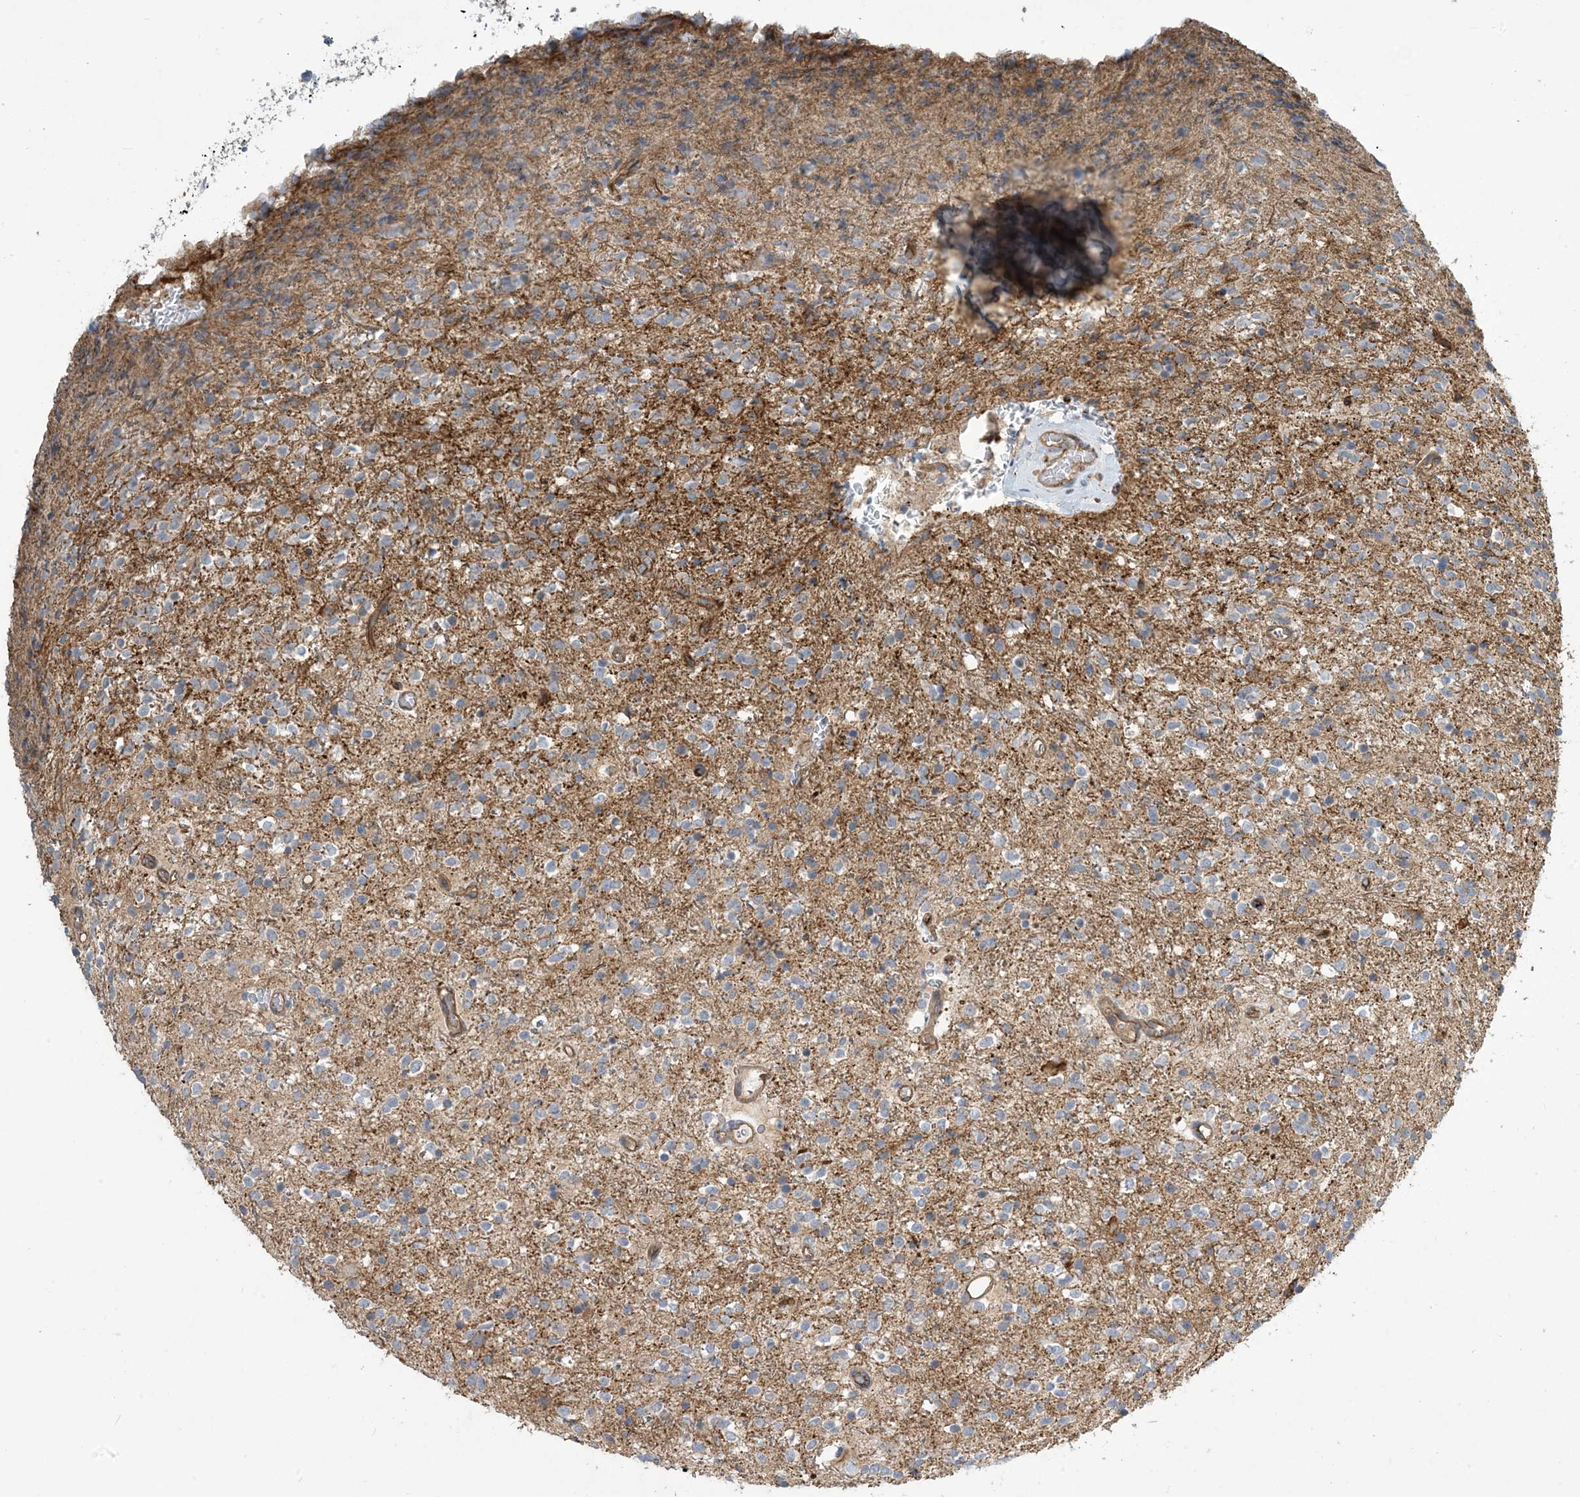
{"staining": {"intensity": "weak", "quantity": "<25%", "location": "cytoplasmic/membranous"}, "tissue": "glioma", "cell_type": "Tumor cells", "image_type": "cancer", "snomed": [{"axis": "morphology", "description": "Glioma, malignant, High grade"}, {"axis": "topography", "description": "Brain"}], "caption": "This is an IHC histopathology image of human glioma. There is no staining in tumor cells.", "gene": "AOC1", "patient": {"sex": "male", "age": 34}}